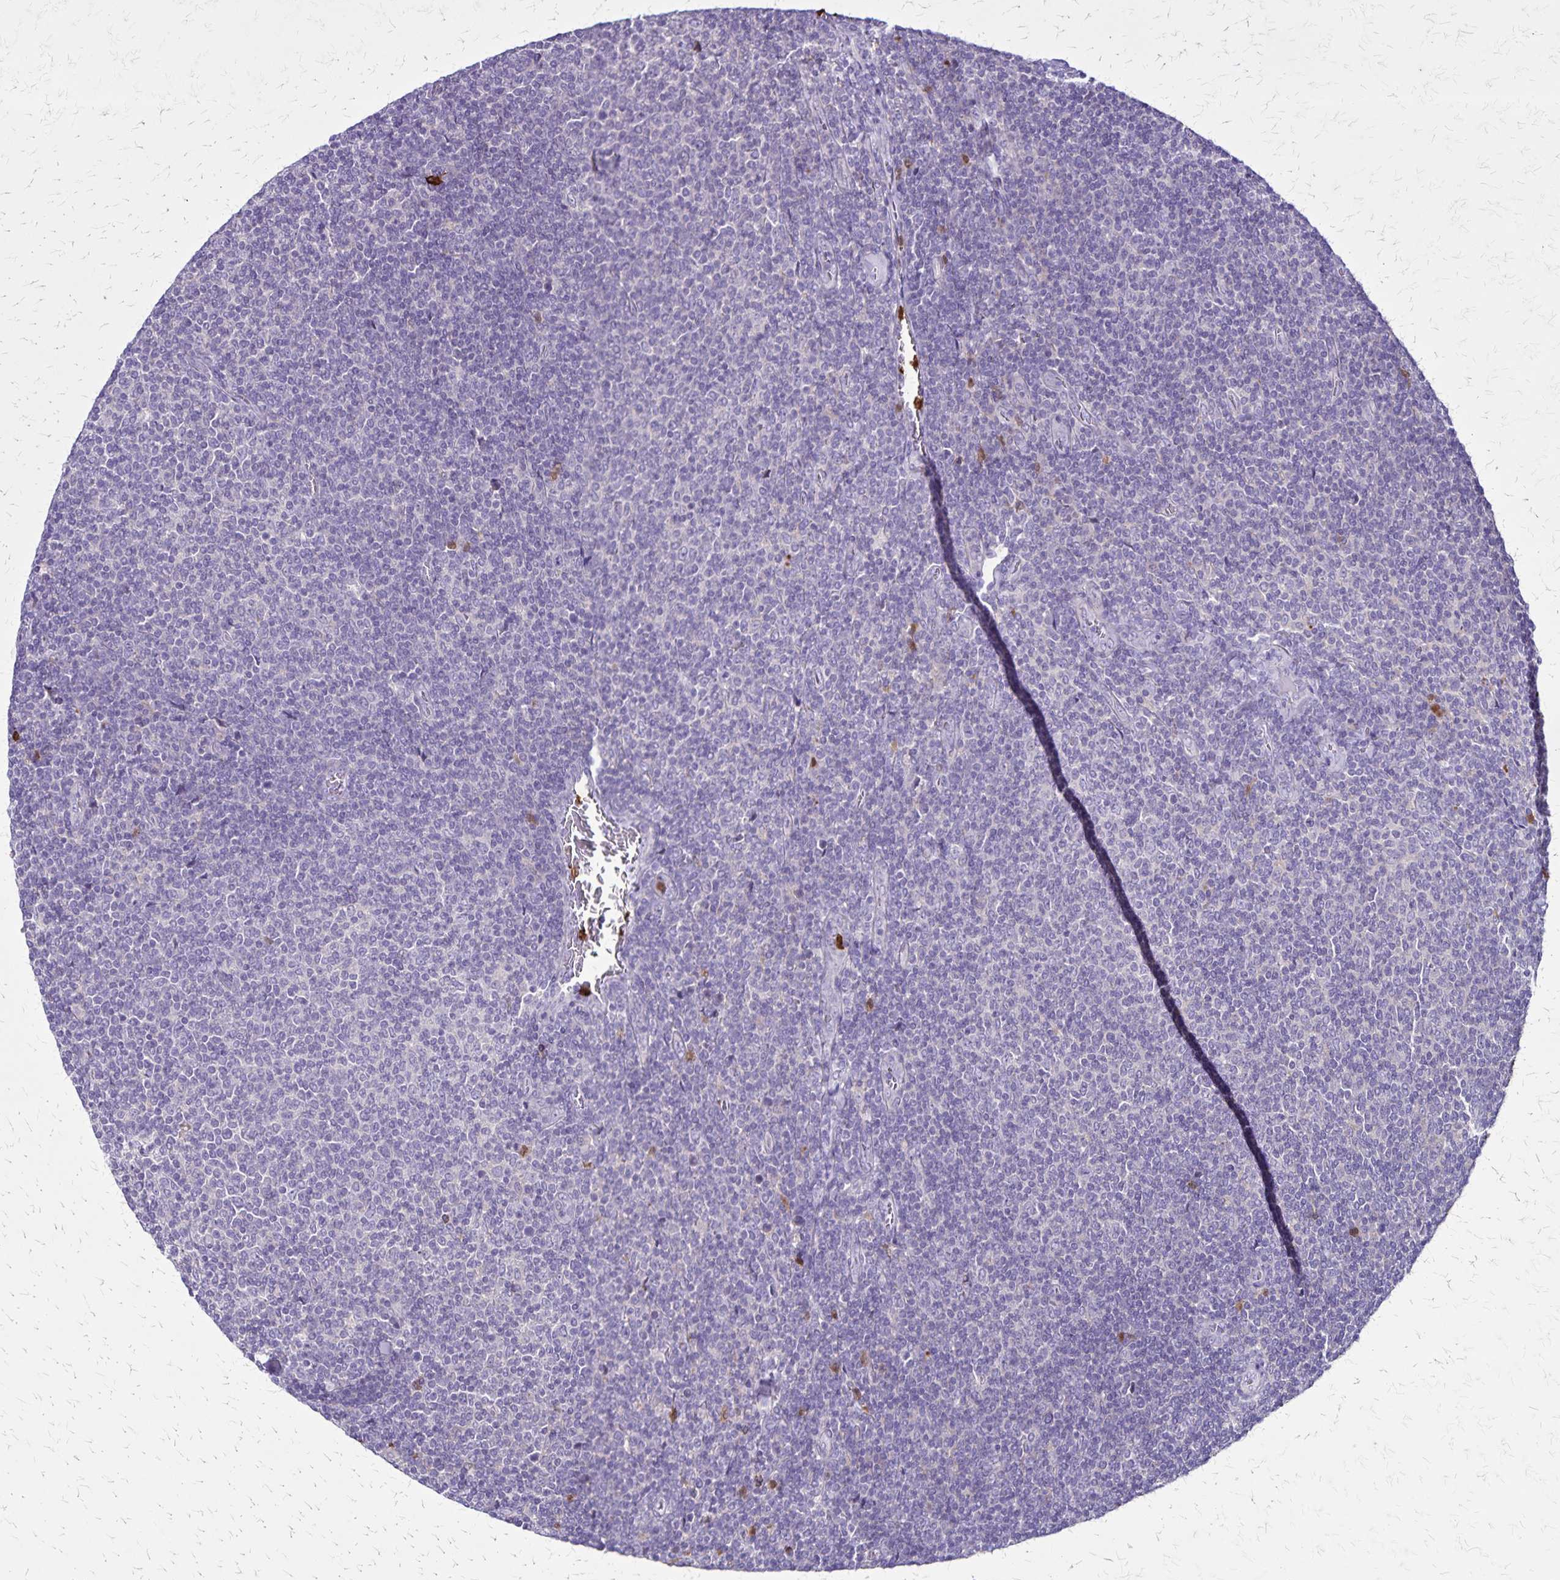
{"staining": {"intensity": "negative", "quantity": "none", "location": "none"}, "tissue": "lymphoma", "cell_type": "Tumor cells", "image_type": "cancer", "snomed": [{"axis": "morphology", "description": "Malignant lymphoma, non-Hodgkin's type, Low grade"}, {"axis": "topography", "description": "Lymph node"}], "caption": "Micrograph shows no protein staining in tumor cells of lymphoma tissue. (DAB immunohistochemistry, high magnification).", "gene": "ULBP3", "patient": {"sex": "male", "age": 52}}